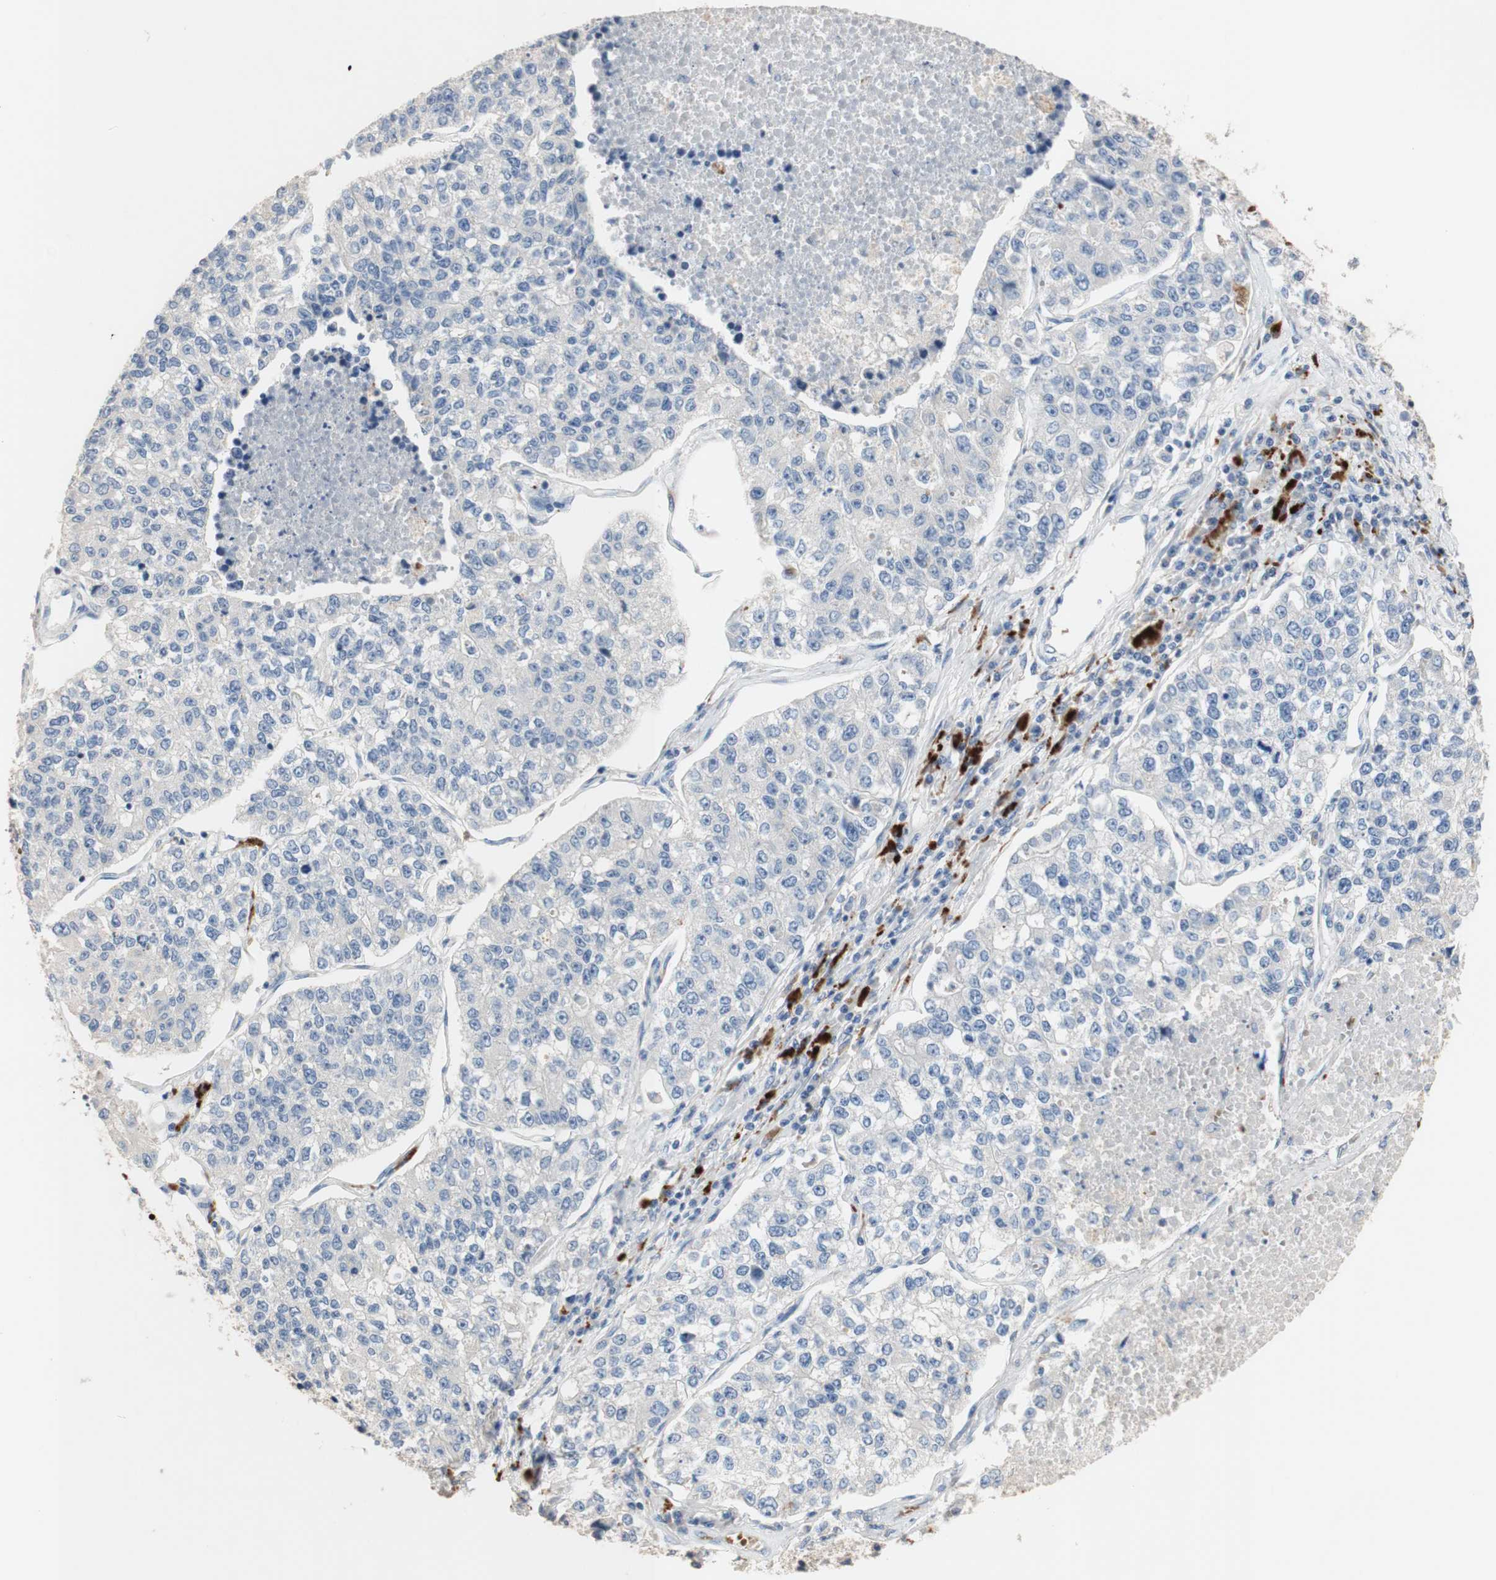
{"staining": {"intensity": "negative", "quantity": "none", "location": "none"}, "tissue": "lung cancer", "cell_type": "Tumor cells", "image_type": "cancer", "snomed": [{"axis": "morphology", "description": "Adenocarcinoma, NOS"}, {"axis": "topography", "description": "Lung"}], "caption": "Histopathology image shows no protein staining in tumor cells of adenocarcinoma (lung) tissue. (DAB (3,3'-diaminobenzidine) IHC with hematoxylin counter stain).", "gene": "CDON", "patient": {"sex": "male", "age": 49}}